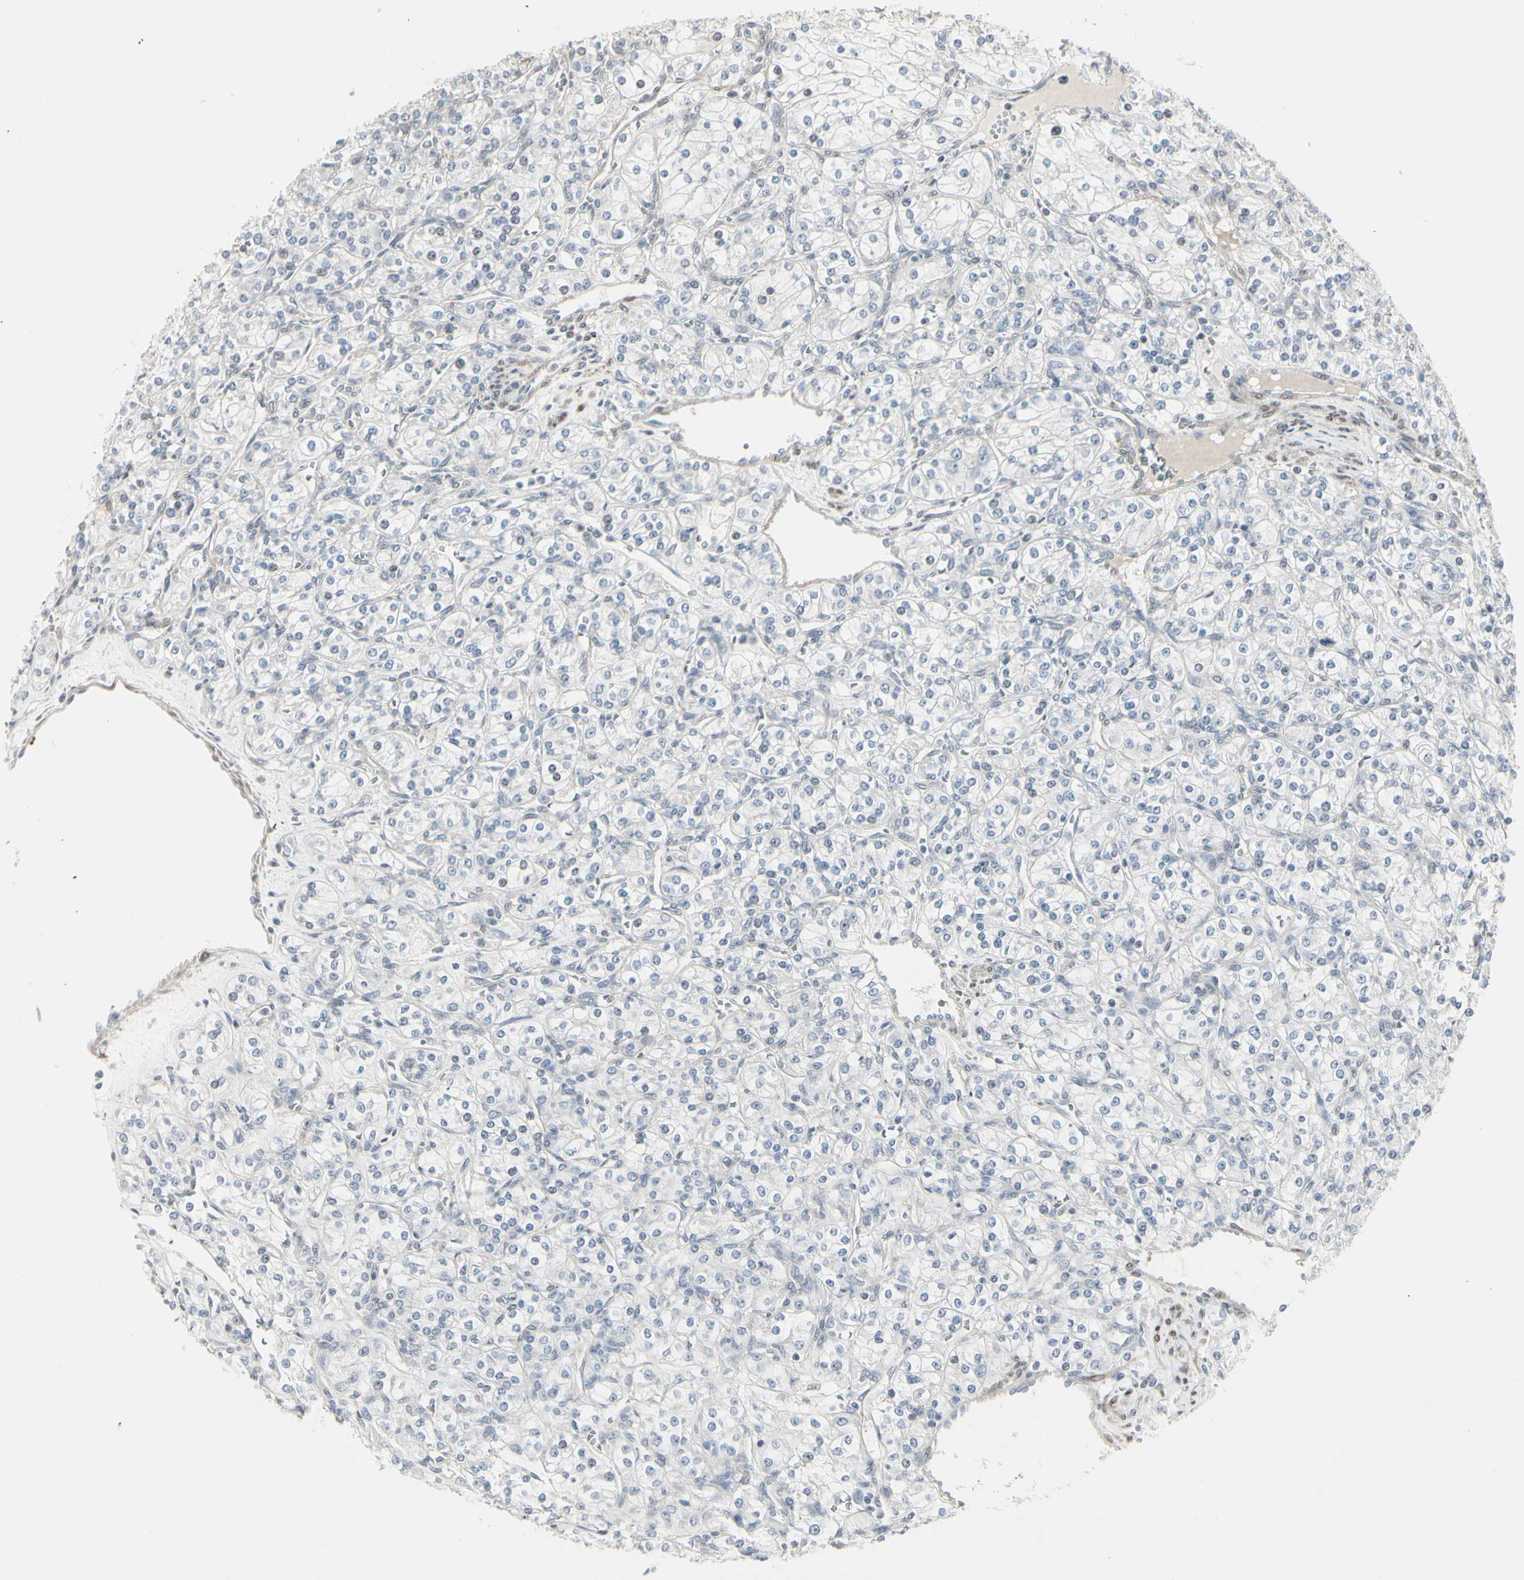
{"staining": {"intensity": "negative", "quantity": "none", "location": "none"}, "tissue": "renal cancer", "cell_type": "Tumor cells", "image_type": "cancer", "snomed": [{"axis": "morphology", "description": "Adenocarcinoma, NOS"}, {"axis": "topography", "description": "Kidney"}], "caption": "The image reveals no significant positivity in tumor cells of renal cancer.", "gene": "DMPK", "patient": {"sex": "male", "age": 77}}